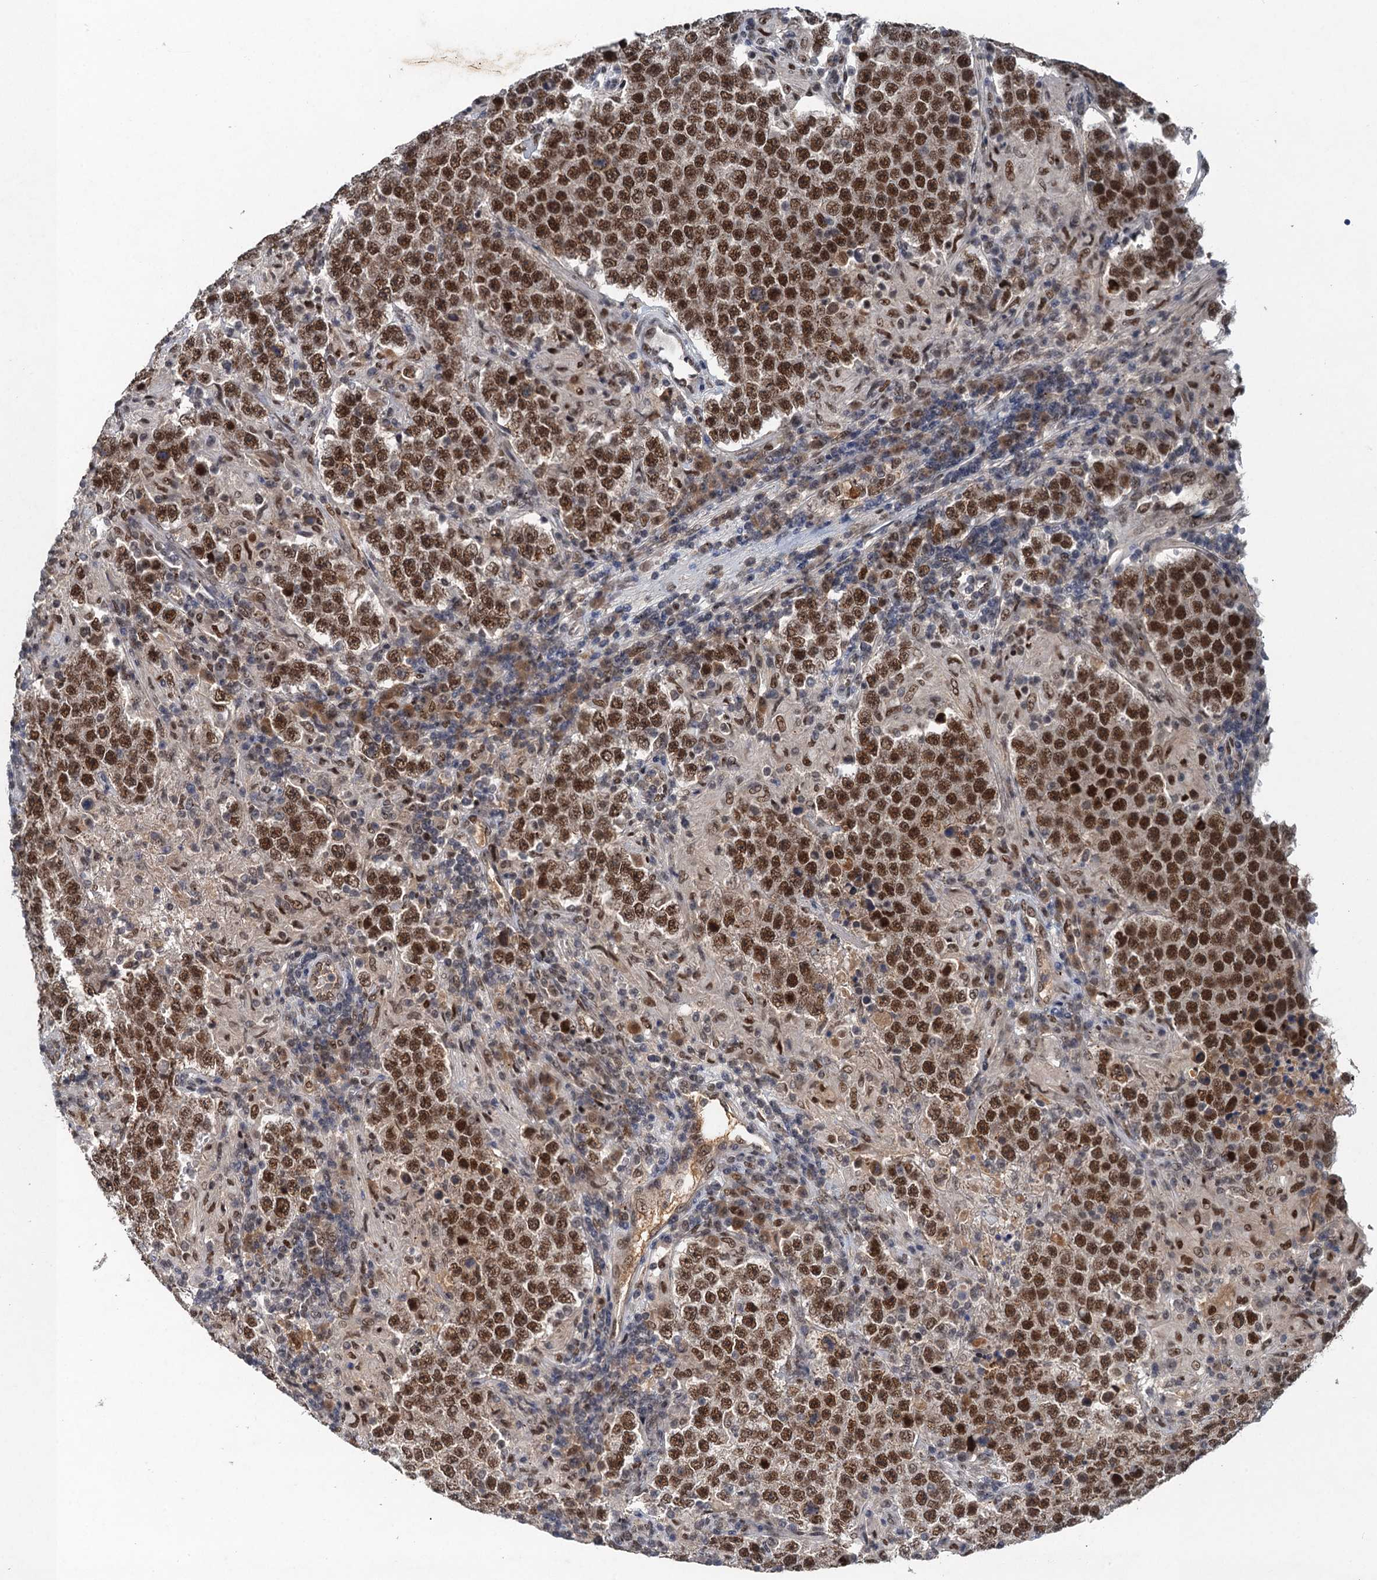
{"staining": {"intensity": "moderate", "quantity": ">75%", "location": "nuclear"}, "tissue": "testis cancer", "cell_type": "Tumor cells", "image_type": "cancer", "snomed": [{"axis": "morphology", "description": "Normal tissue, NOS"}, {"axis": "morphology", "description": "Urothelial carcinoma, High grade"}, {"axis": "morphology", "description": "Seminoma, NOS"}, {"axis": "morphology", "description": "Carcinoma, Embryonal, NOS"}, {"axis": "topography", "description": "Urinary bladder"}, {"axis": "topography", "description": "Testis"}], "caption": "Protein positivity by immunohistochemistry displays moderate nuclear positivity in approximately >75% of tumor cells in testis cancer.", "gene": "CSTF3", "patient": {"sex": "male", "age": 41}}